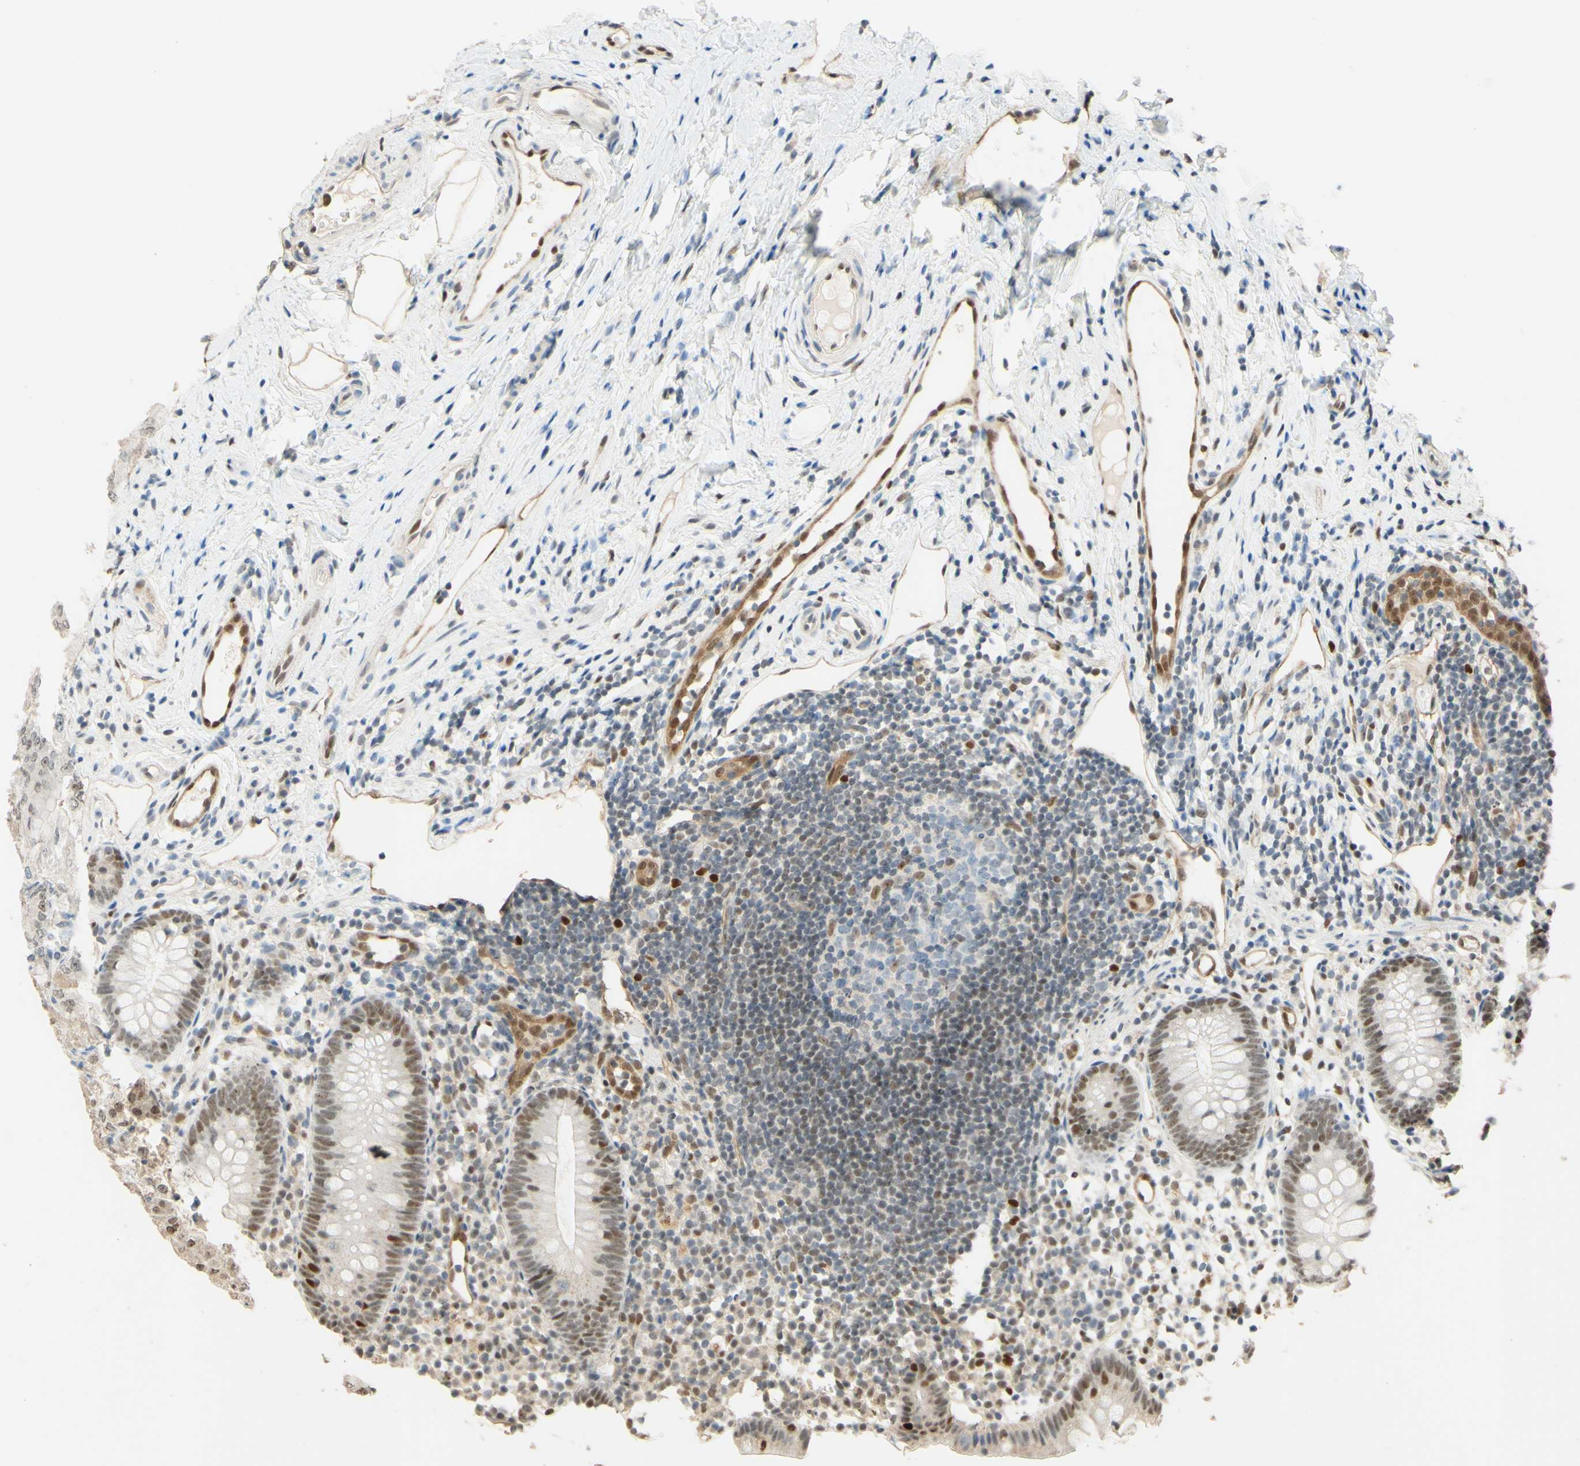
{"staining": {"intensity": "weak", "quantity": ">75%", "location": "nuclear"}, "tissue": "appendix", "cell_type": "Glandular cells", "image_type": "normal", "snomed": [{"axis": "morphology", "description": "Normal tissue, NOS"}, {"axis": "topography", "description": "Appendix"}], "caption": "Brown immunohistochemical staining in benign human appendix demonstrates weak nuclear staining in about >75% of glandular cells. The staining is performed using DAB brown chromogen to label protein expression. The nuclei are counter-stained blue using hematoxylin.", "gene": "POLB", "patient": {"sex": "female", "age": 20}}